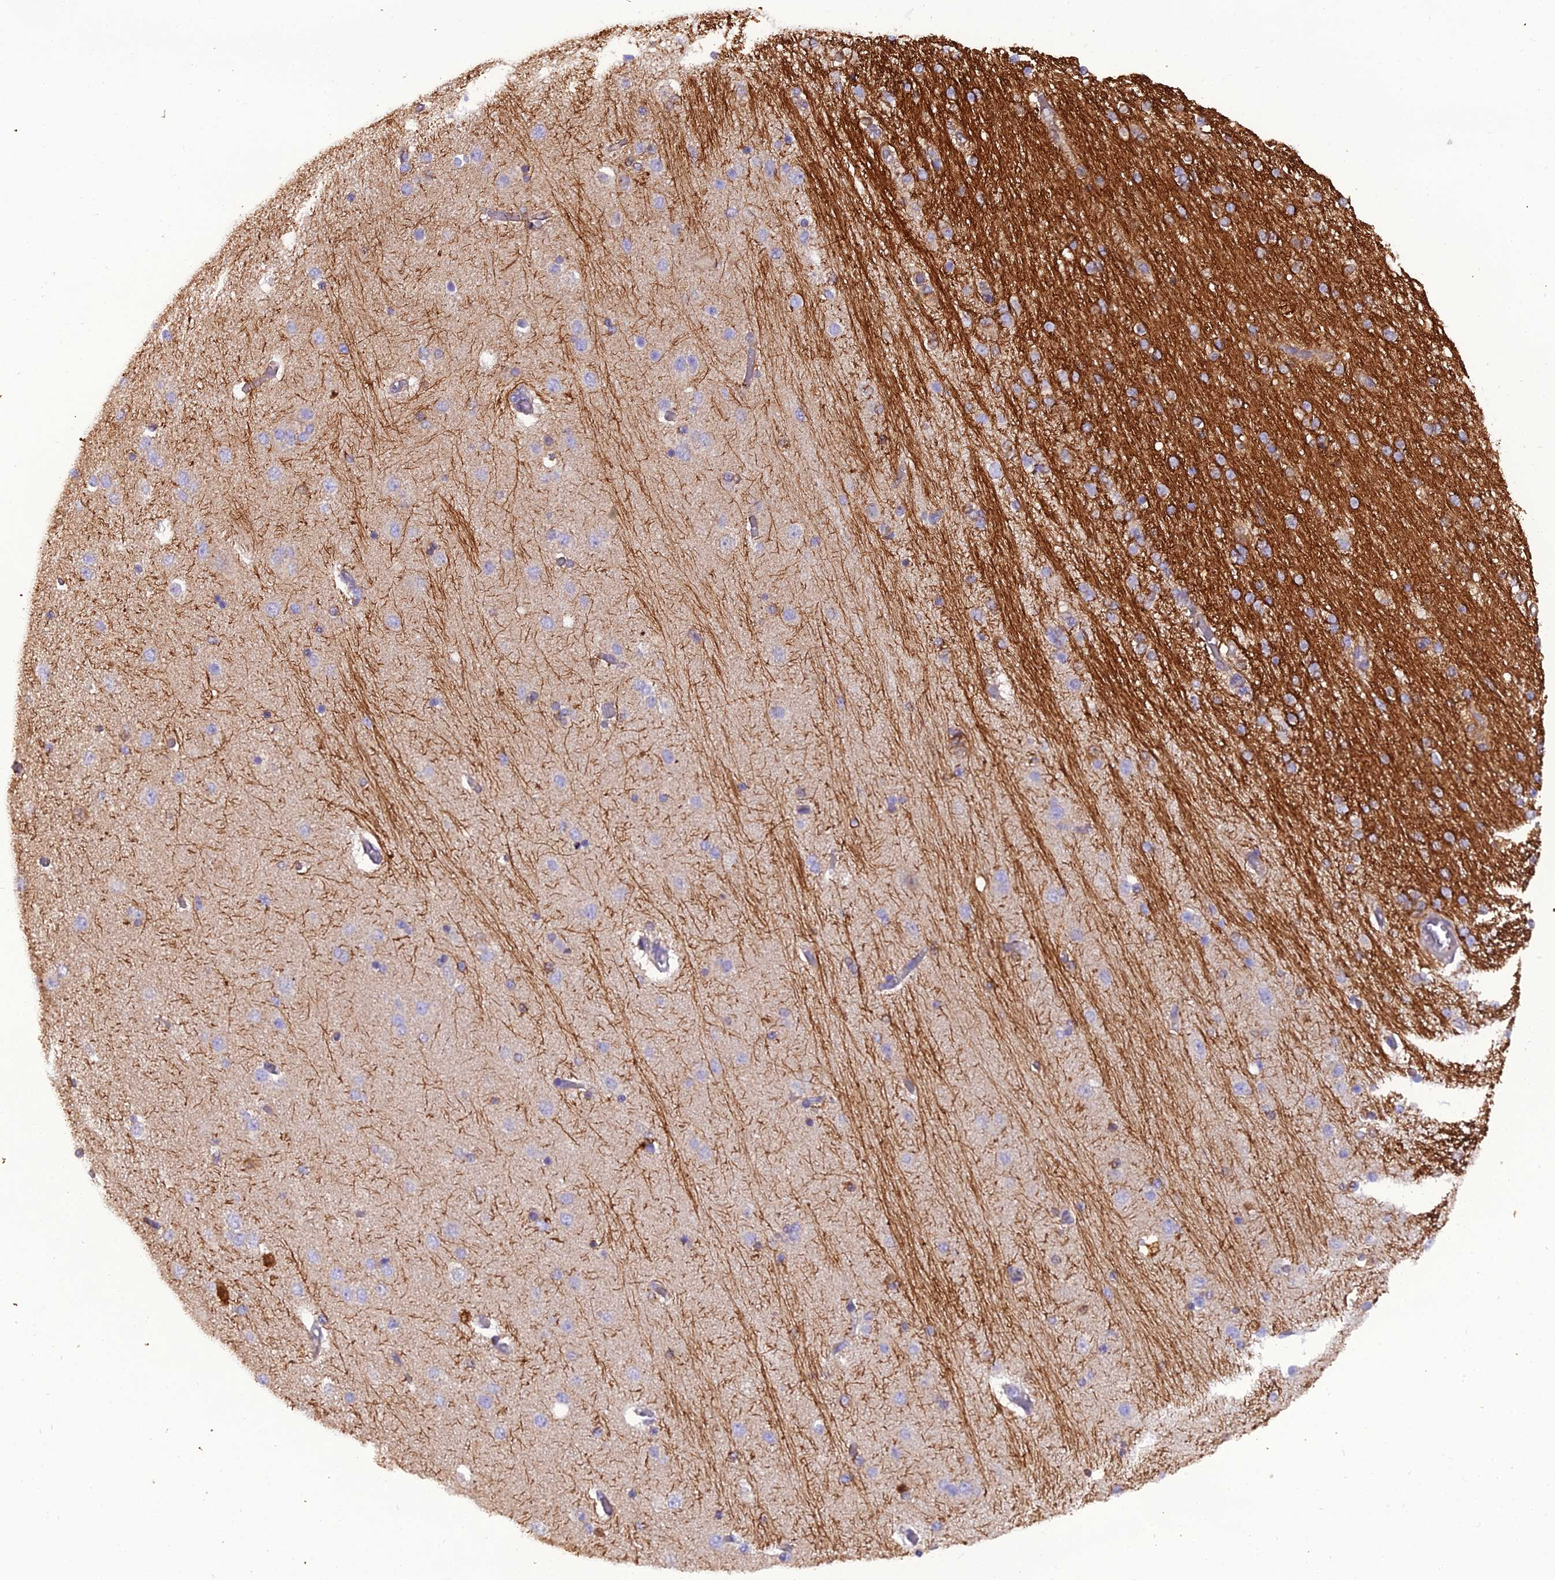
{"staining": {"intensity": "negative", "quantity": "none", "location": "none"}, "tissue": "hippocampus", "cell_type": "Glial cells", "image_type": "normal", "snomed": [{"axis": "morphology", "description": "Normal tissue, NOS"}, {"axis": "topography", "description": "Hippocampus"}], "caption": "Unremarkable hippocampus was stained to show a protein in brown. There is no significant positivity in glial cells. (Brightfield microscopy of DAB immunohistochemistry at high magnification).", "gene": "GPD1", "patient": {"sex": "female", "age": 54}}